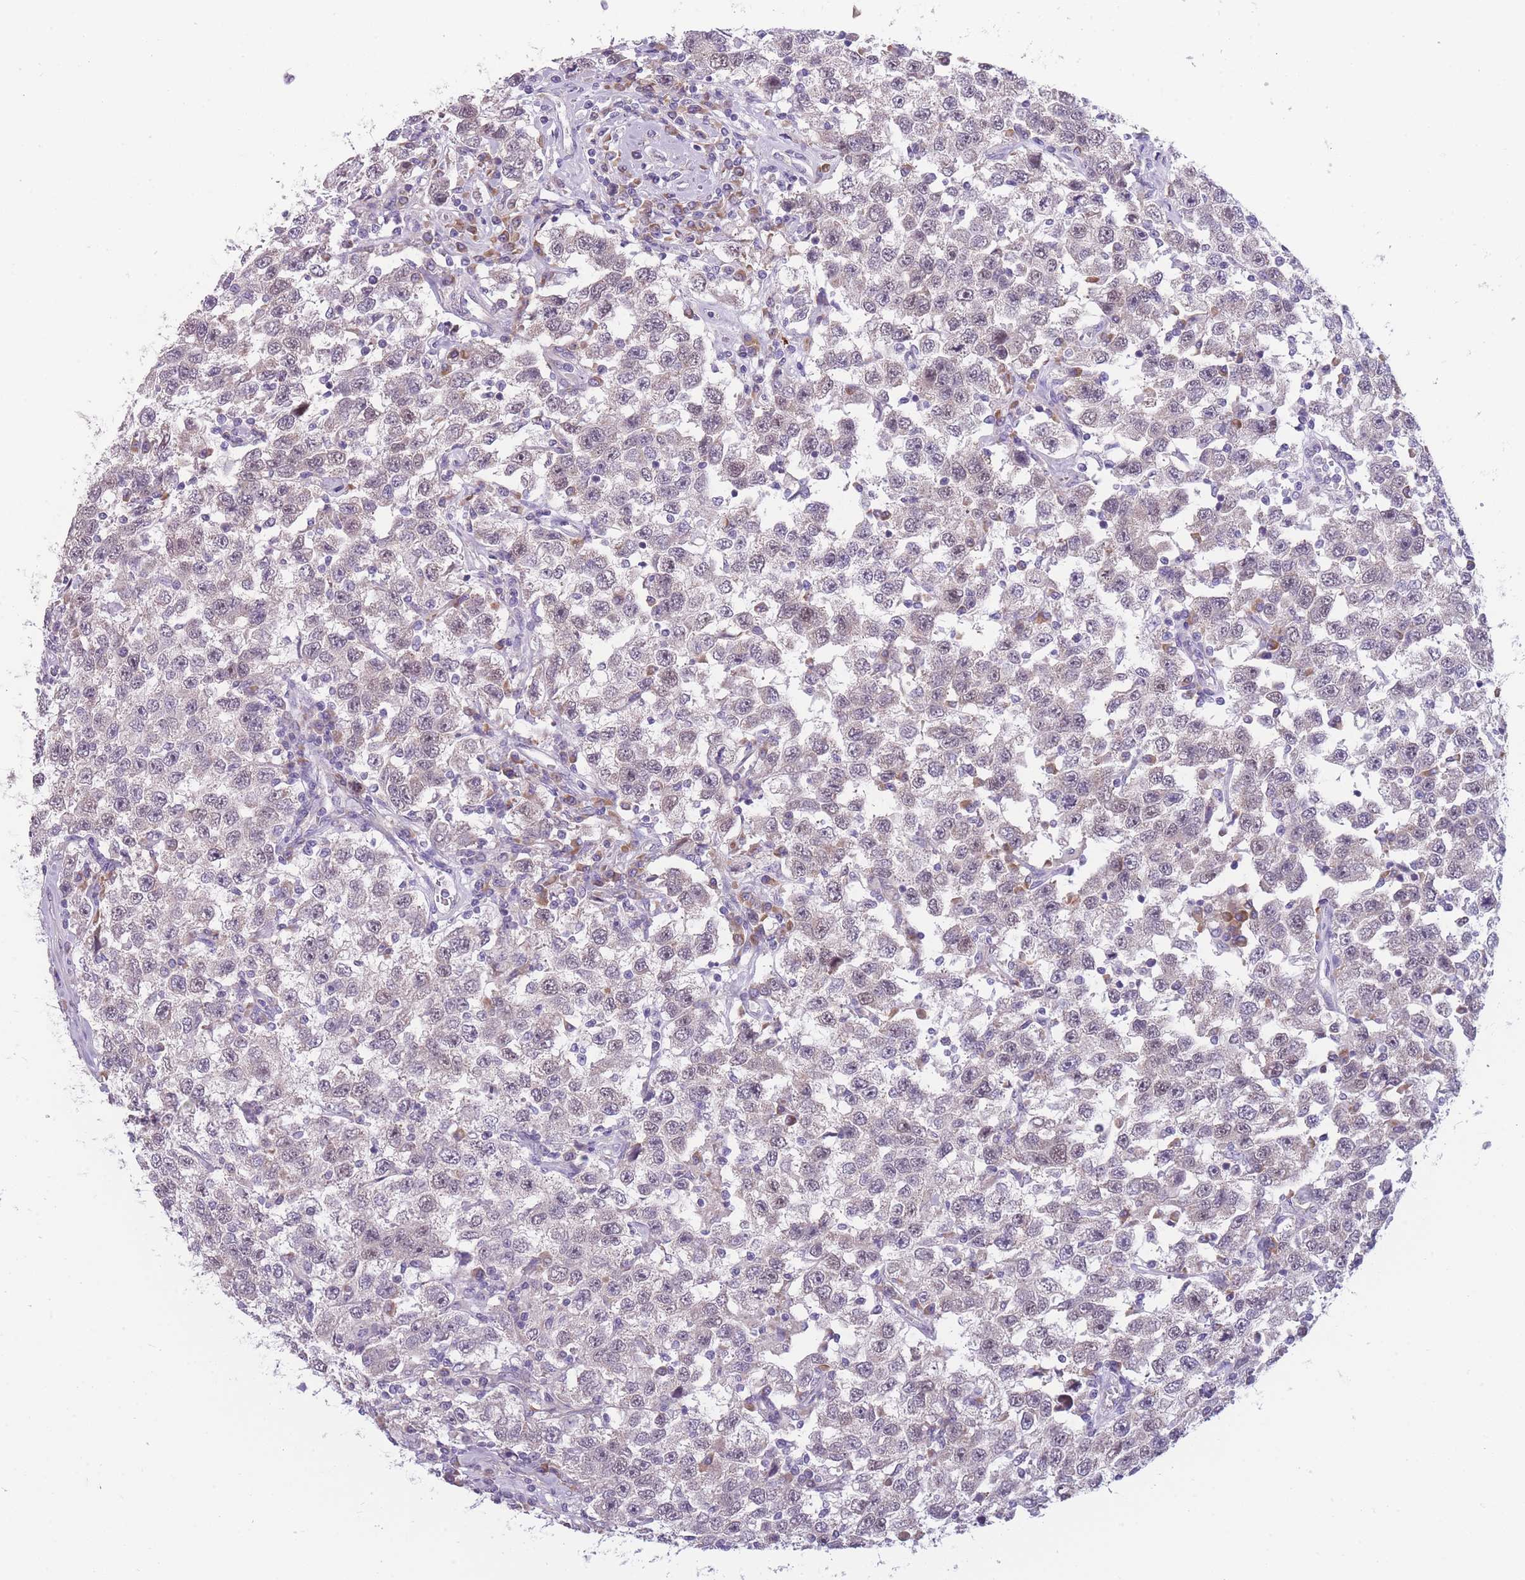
{"staining": {"intensity": "negative", "quantity": "none", "location": "none"}, "tissue": "testis cancer", "cell_type": "Tumor cells", "image_type": "cancer", "snomed": [{"axis": "morphology", "description": "Seminoma, NOS"}, {"axis": "topography", "description": "Testis"}], "caption": "A high-resolution histopathology image shows immunohistochemistry (IHC) staining of testis seminoma, which shows no significant staining in tumor cells. (Stains: DAB immunohistochemistry (IHC) with hematoxylin counter stain, Microscopy: brightfield microscopy at high magnification).", "gene": "NDUFAF6", "patient": {"sex": "male", "age": 41}}